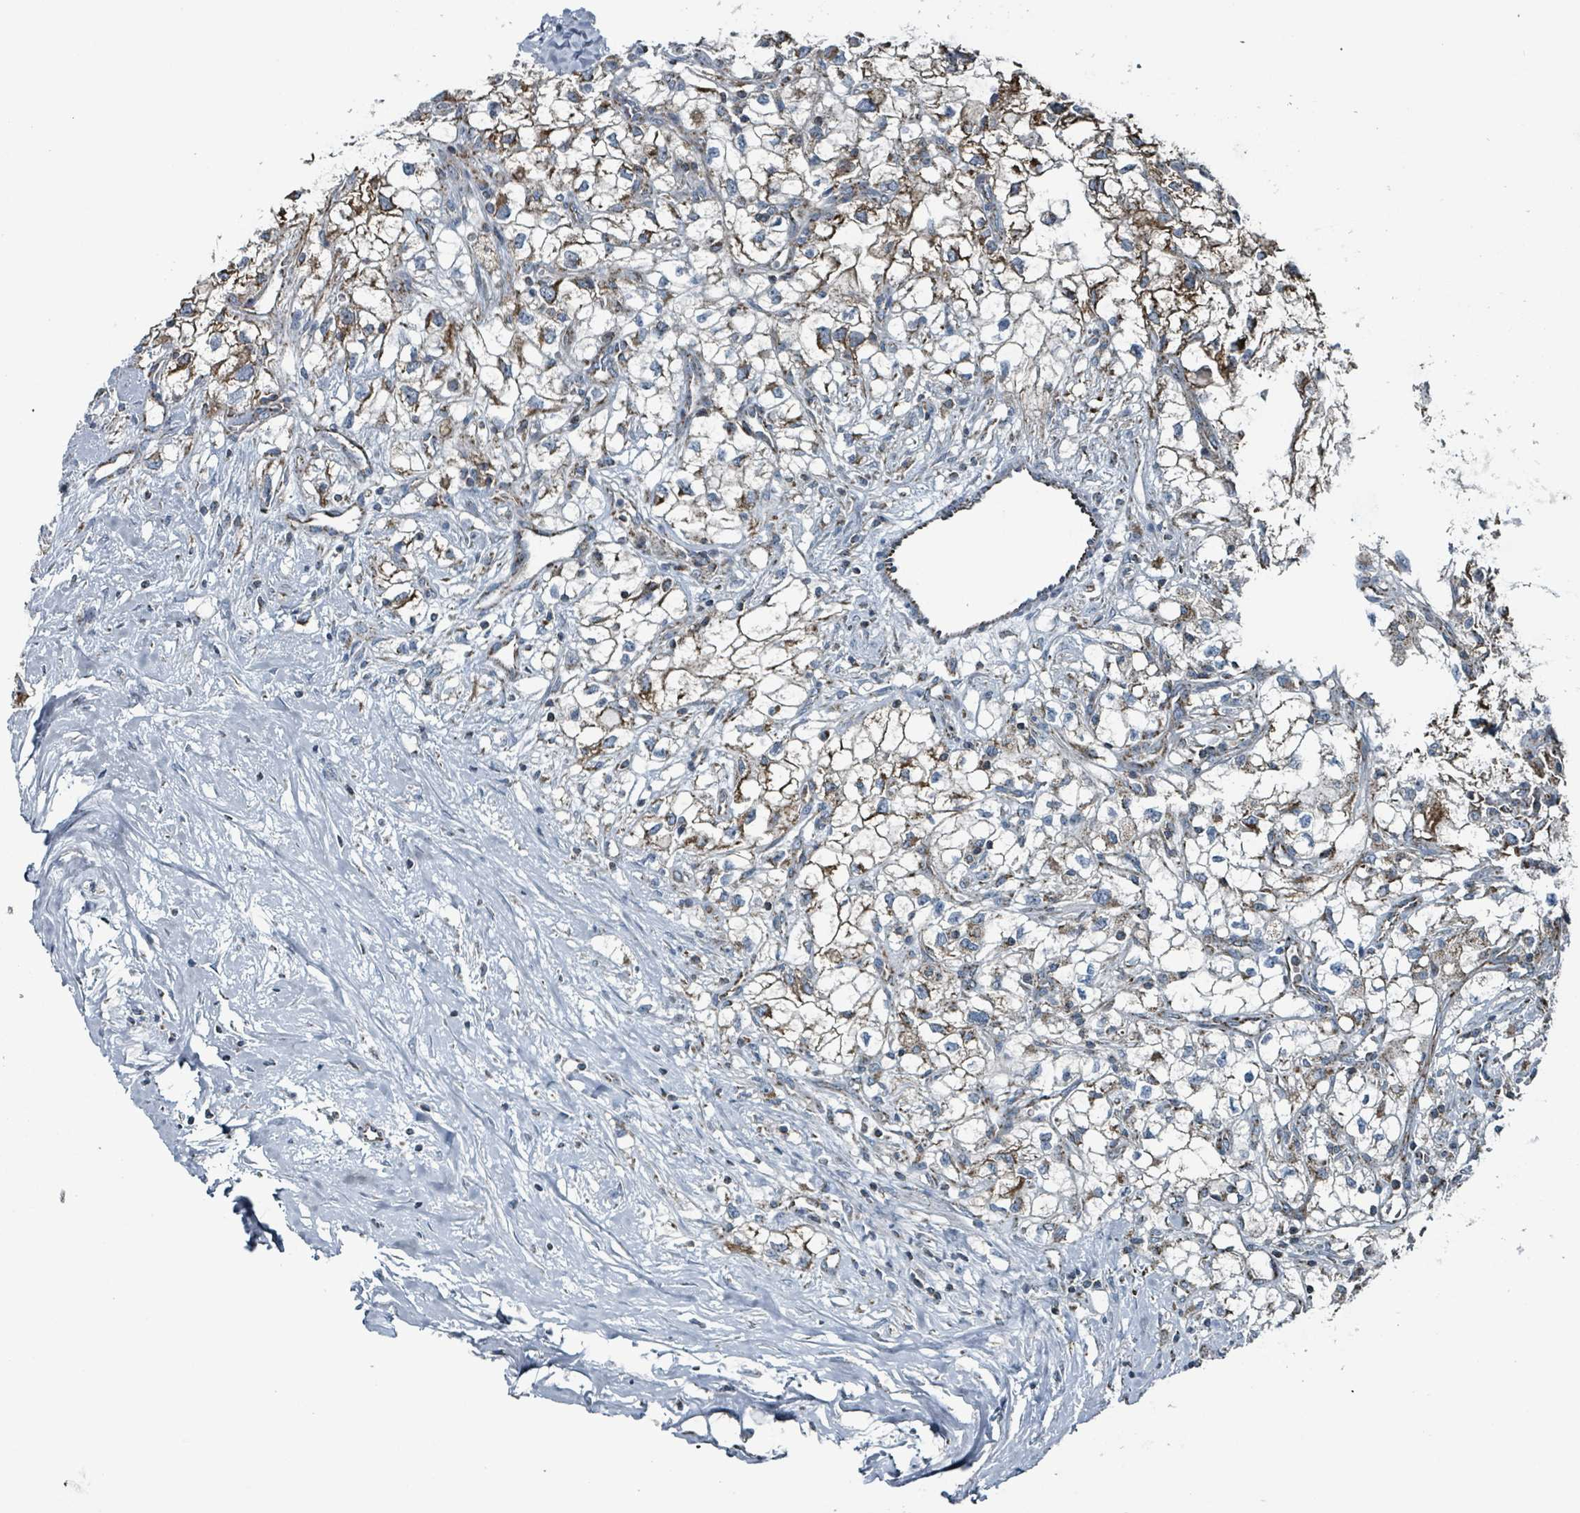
{"staining": {"intensity": "strong", "quantity": ">75%", "location": "cytoplasmic/membranous"}, "tissue": "renal cancer", "cell_type": "Tumor cells", "image_type": "cancer", "snomed": [{"axis": "morphology", "description": "Adenocarcinoma, NOS"}, {"axis": "topography", "description": "Kidney"}], "caption": "Protein expression analysis of human renal cancer (adenocarcinoma) reveals strong cytoplasmic/membranous staining in approximately >75% of tumor cells.", "gene": "ABHD18", "patient": {"sex": "male", "age": 59}}